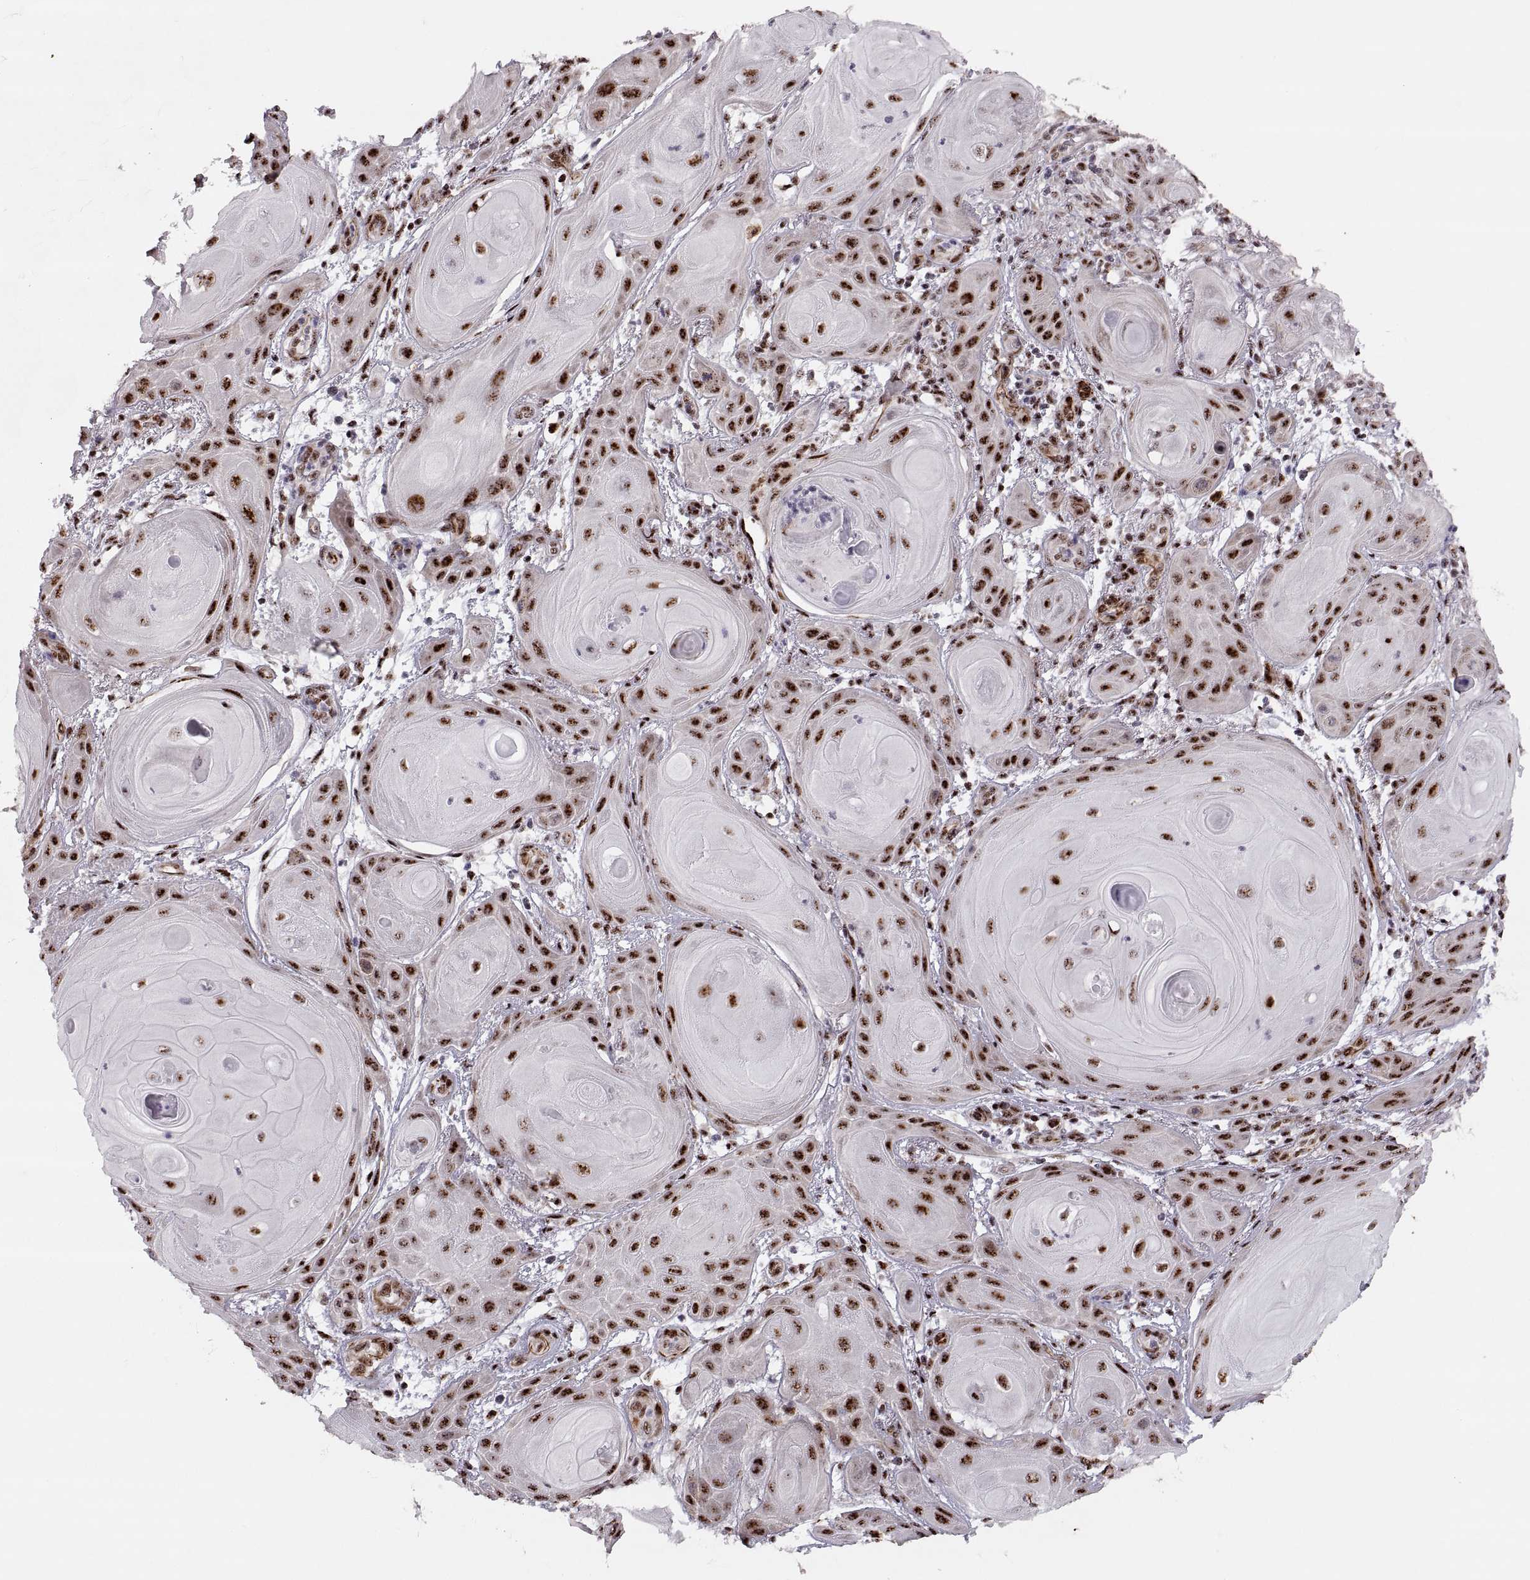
{"staining": {"intensity": "strong", "quantity": ">75%", "location": "nuclear"}, "tissue": "skin cancer", "cell_type": "Tumor cells", "image_type": "cancer", "snomed": [{"axis": "morphology", "description": "Squamous cell carcinoma, NOS"}, {"axis": "topography", "description": "Skin"}], "caption": "IHC image of skin cancer stained for a protein (brown), which displays high levels of strong nuclear expression in about >75% of tumor cells.", "gene": "ZCCHC17", "patient": {"sex": "male", "age": 62}}